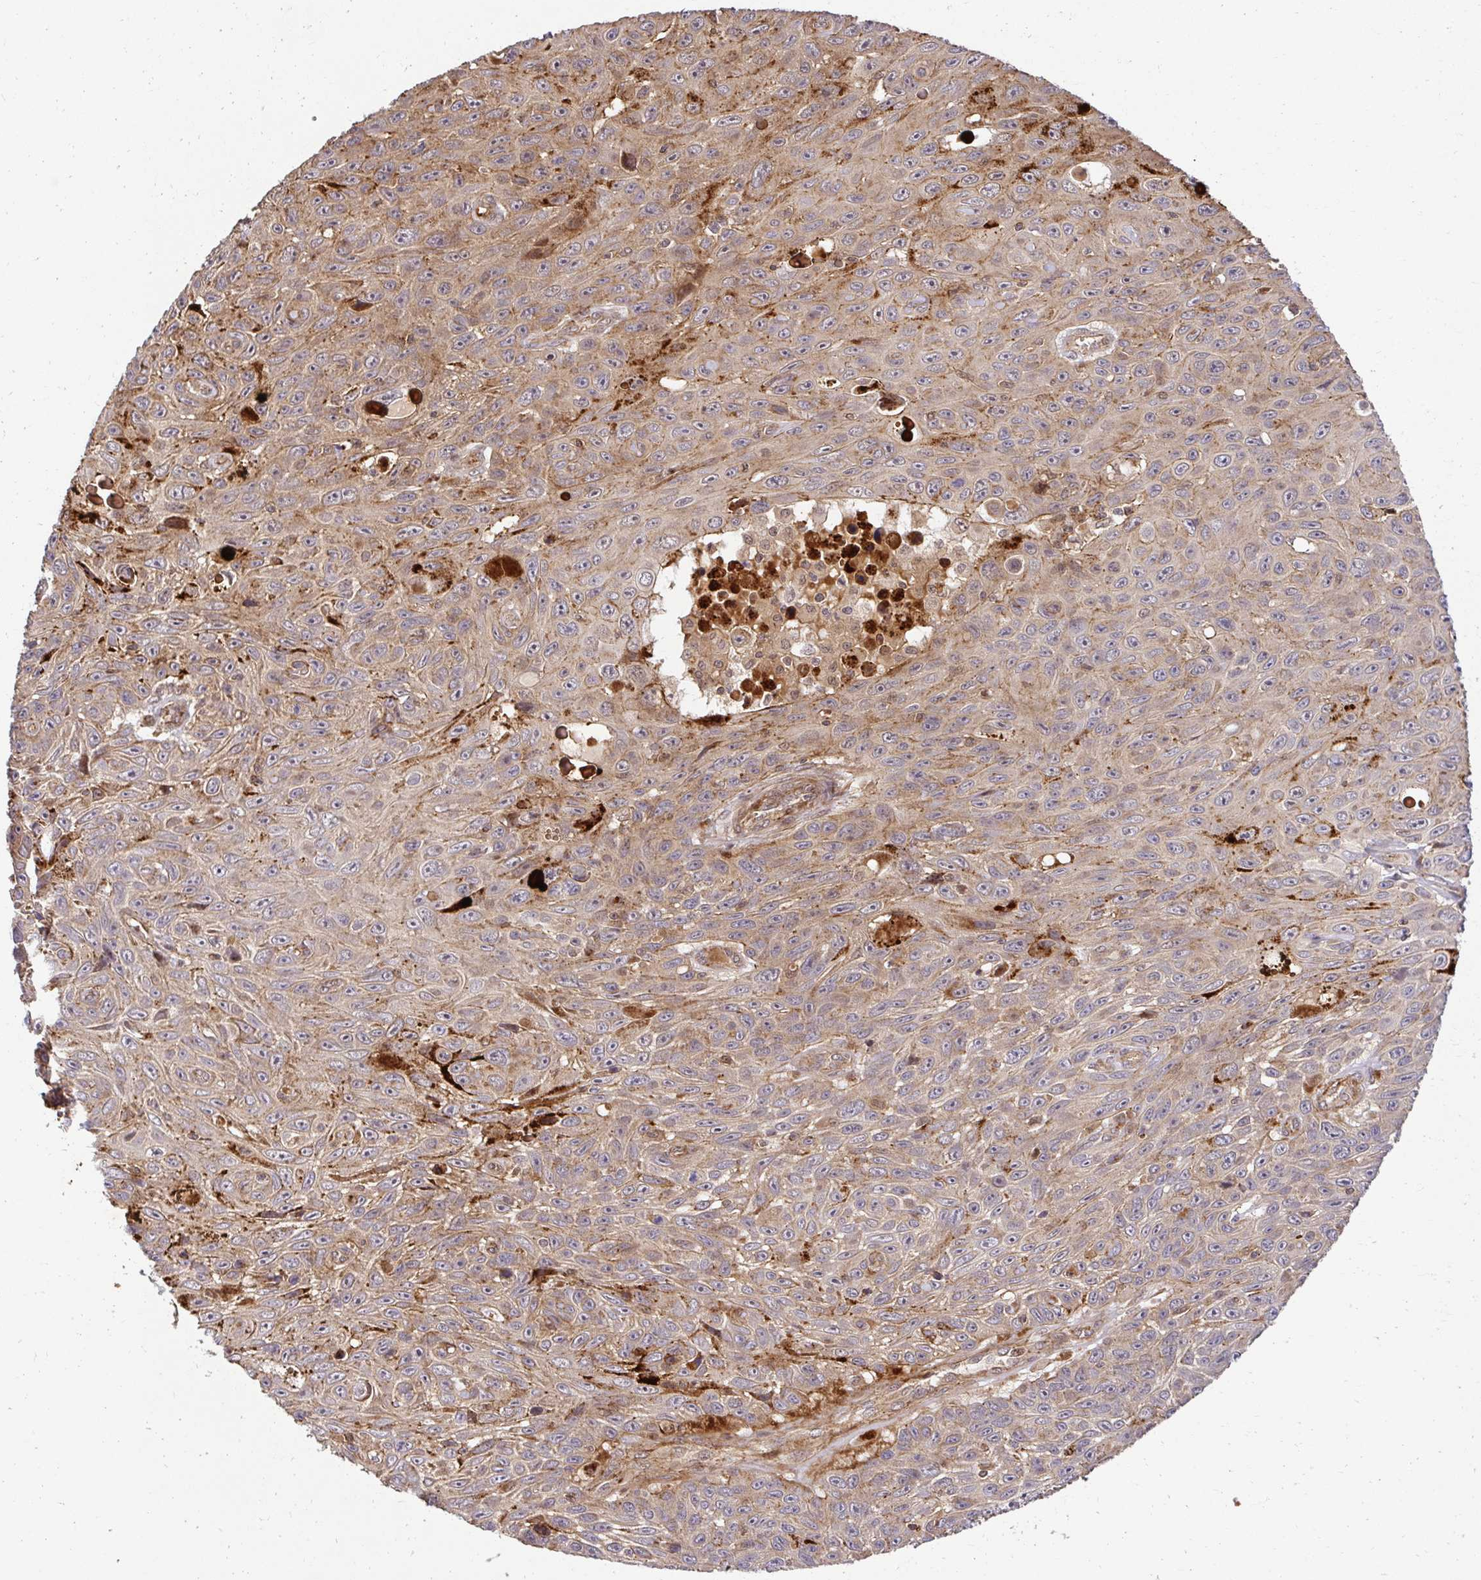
{"staining": {"intensity": "weak", "quantity": "<25%", "location": "cytoplasmic/membranous"}, "tissue": "skin cancer", "cell_type": "Tumor cells", "image_type": "cancer", "snomed": [{"axis": "morphology", "description": "Squamous cell carcinoma, NOS"}, {"axis": "topography", "description": "Skin"}], "caption": "A micrograph of human skin cancer is negative for staining in tumor cells.", "gene": "PSMA4", "patient": {"sex": "male", "age": 82}}